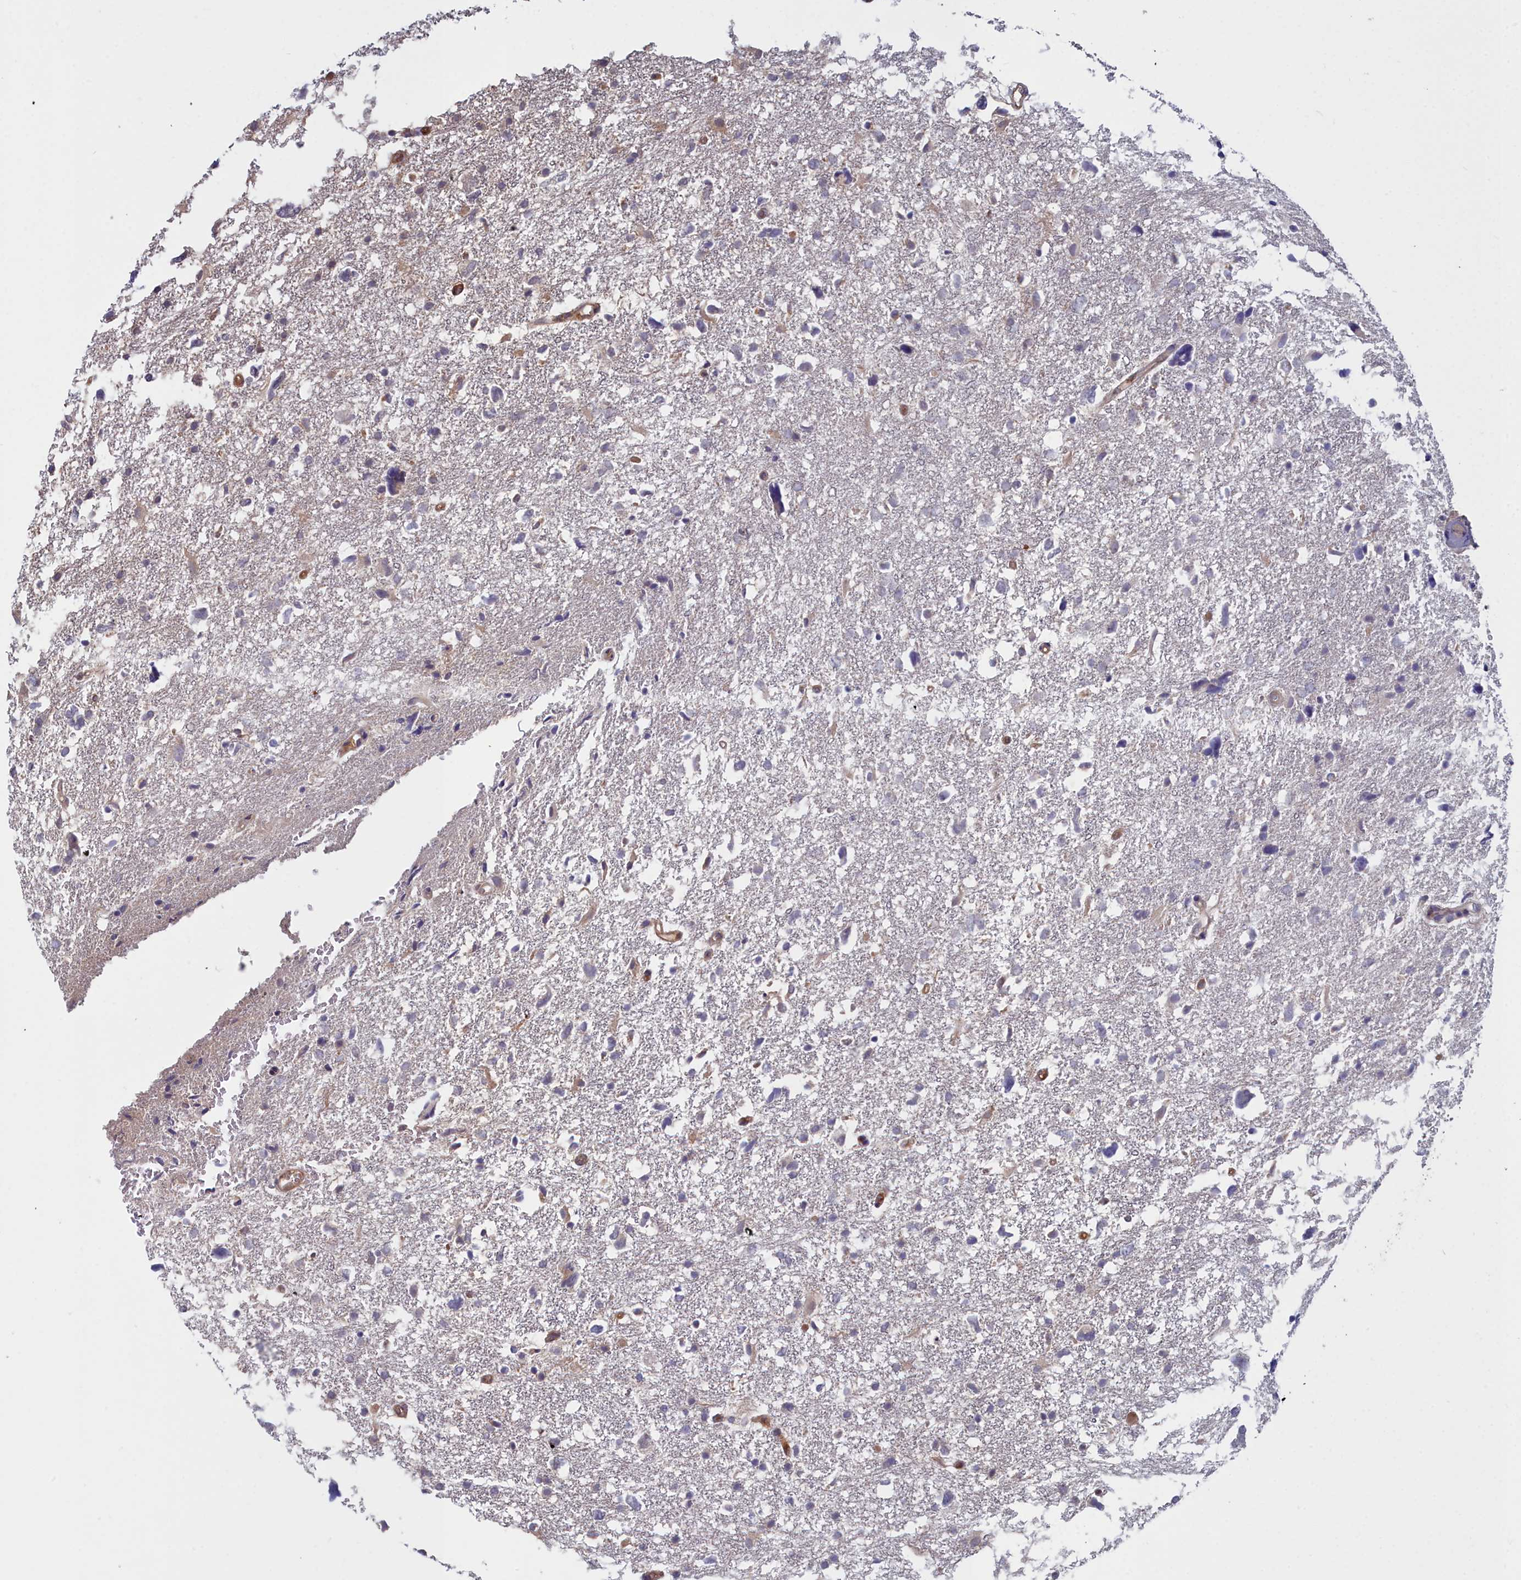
{"staining": {"intensity": "weak", "quantity": "<25%", "location": "cytoplasmic/membranous"}, "tissue": "glioma", "cell_type": "Tumor cells", "image_type": "cancer", "snomed": [{"axis": "morphology", "description": "Glioma, malignant, High grade"}, {"axis": "topography", "description": "Brain"}], "caption": "The IHC photomicrograph has no significant staining in tumor cells of glioma tissue.", "gene": "GFRA2", "patient": {"sex": "male", "age": 61}}